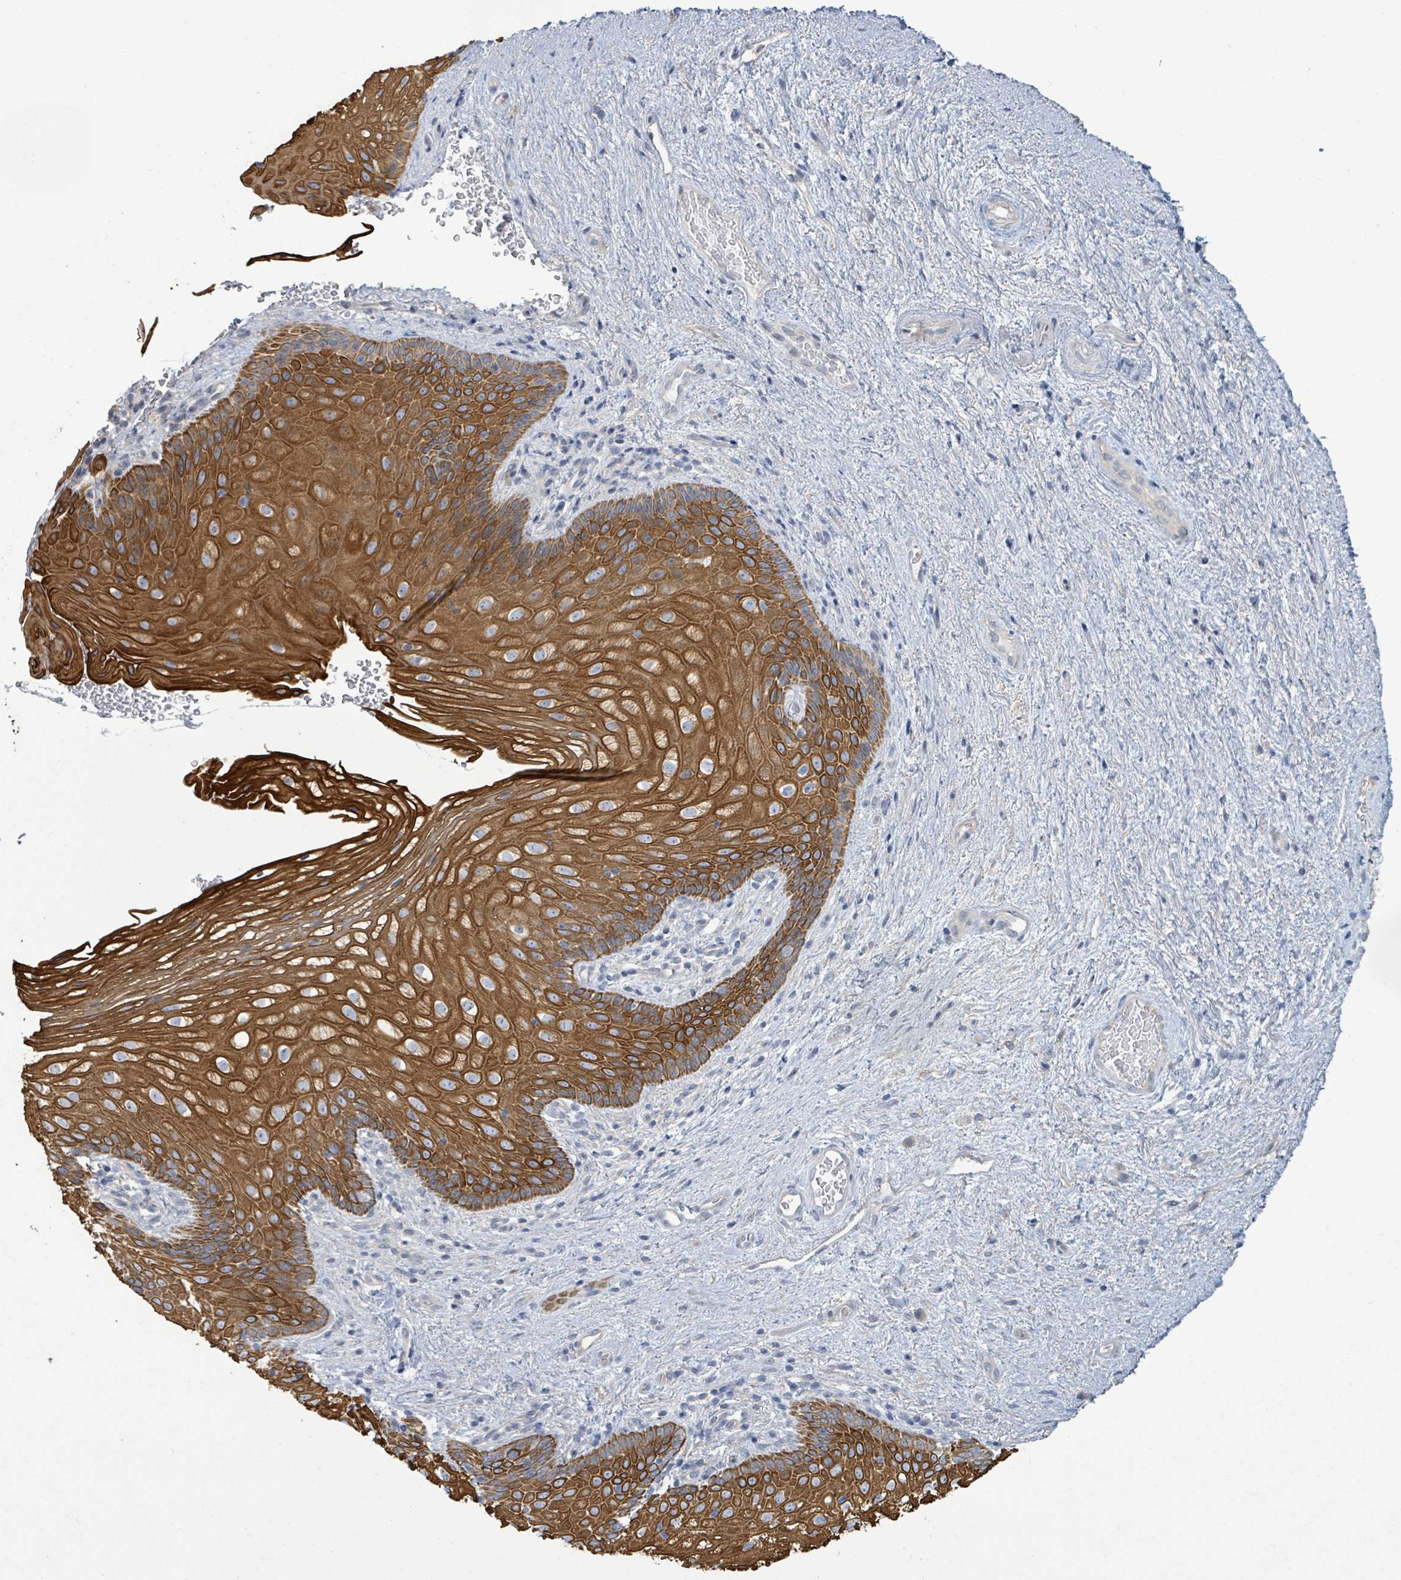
{"staining": {"intensity": "strong", "quantity": ">75%", "location": "cytoplasmic/membranous"}, "tissue": "vagina", "cell_type": "Squamous epithelial cells", "image_type": "normal", "snomed": [{"axis": "morphology", "description": "Normal tissue, NOS"}, {"axis": "topography", "description": "Vagina"}], "caption": "Squamous epithelial cells exhibit high levels of strong cytoplasmic/membranous staining in about >75% of cells in unremarkable human vagina.", "gene": "COL13A1", "patient": {"sex": "female", "age": 47}}